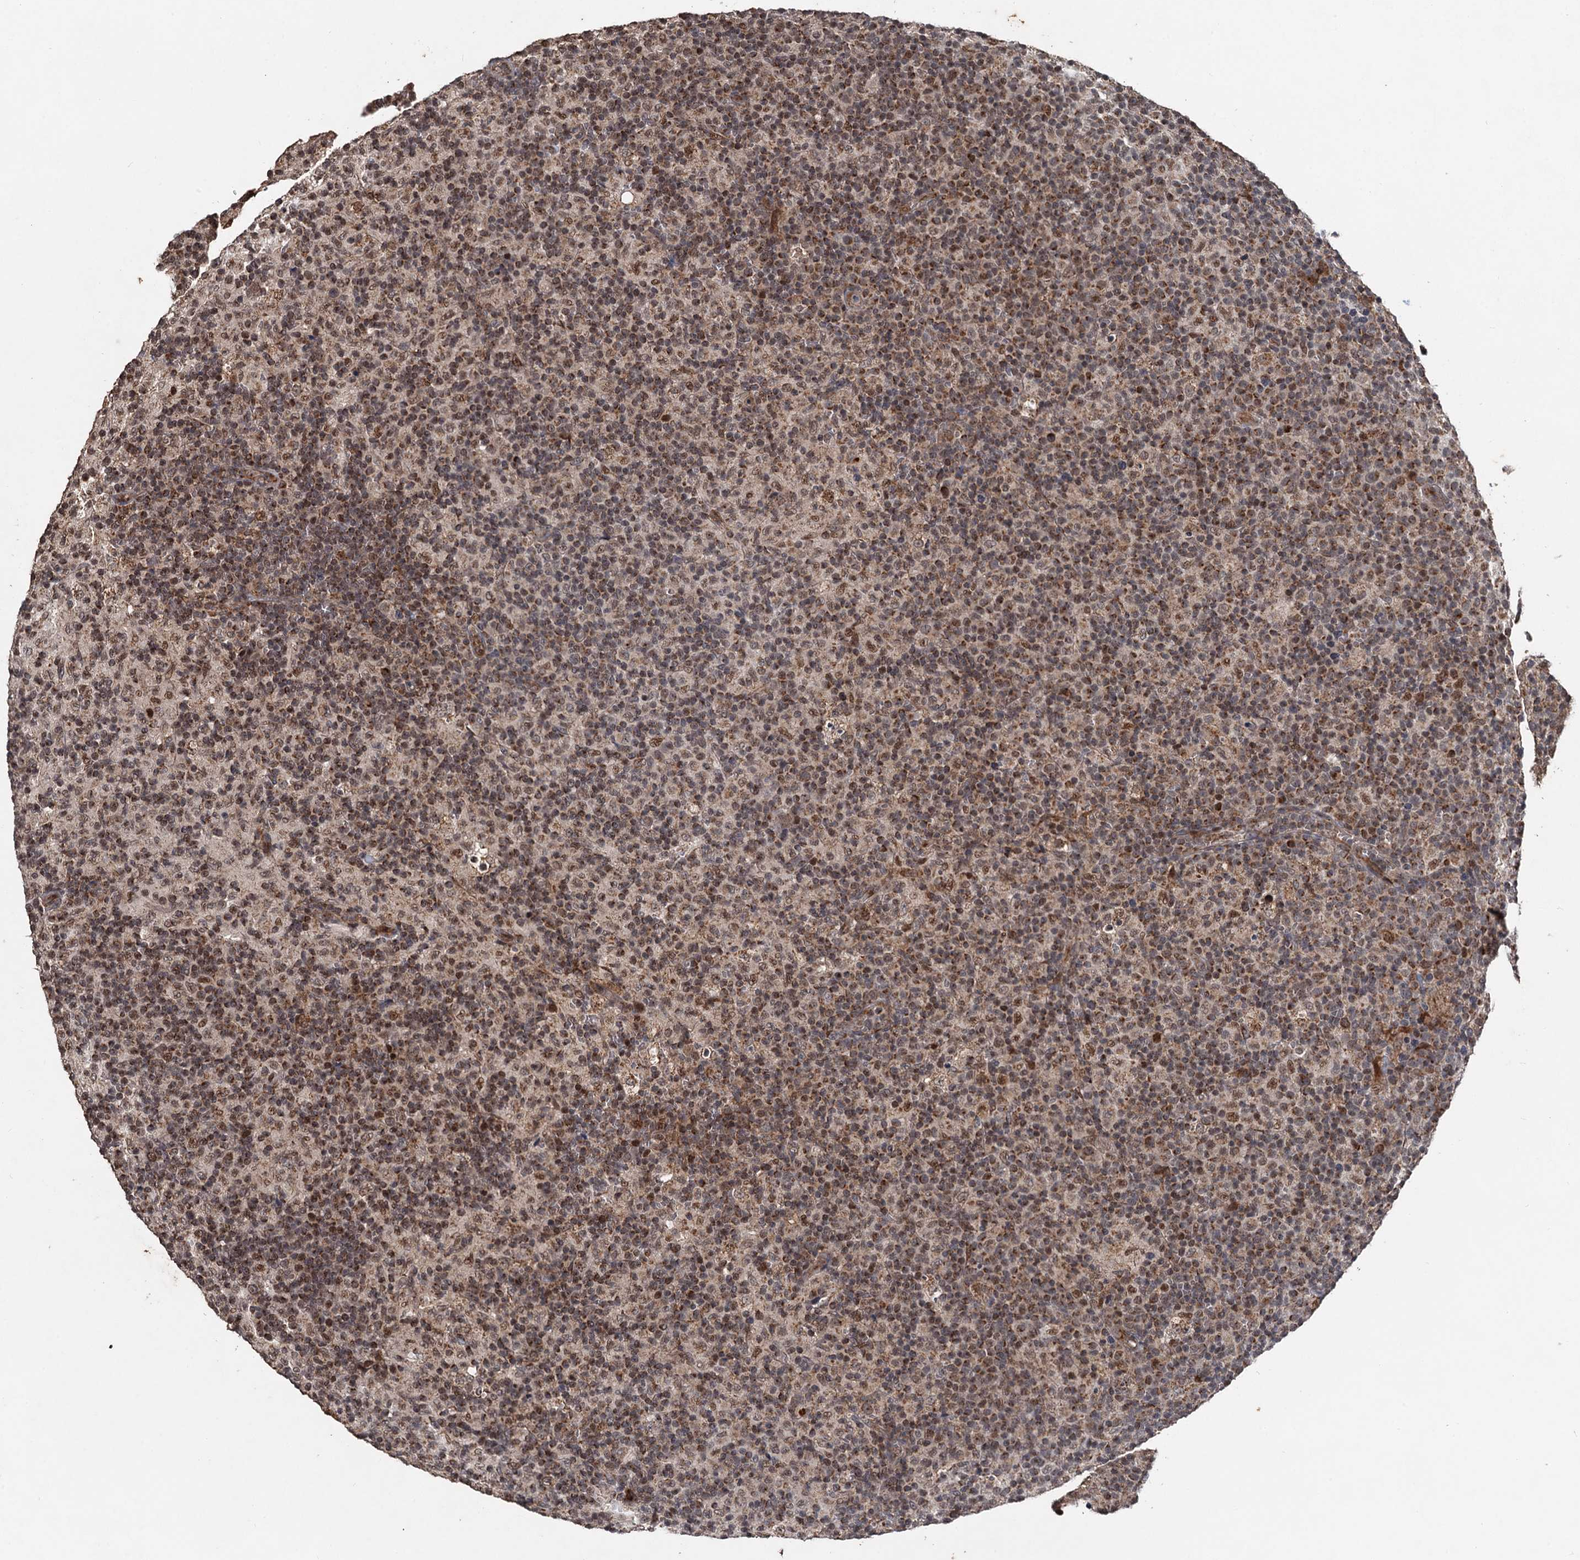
{"staining": {"intensity": "weak", "quantity": ">75%", "location": "nuclear"}, "tissue": "lymph node", "cell_type": "Germinal center cells", "image_type": "normal", "snomed": [{"axis": "morphology", "description": "Normal tissue, NOS"}, {"axis": "morphology", "description": "Inflammation, NOS"}, {"axis": "topography", "description": "Lymph node"}], "caption": "This photomicrograph exhibits IHC staining of normal human lymph node, with low weak nuclear staining in approximately >75% of germinal center cells.", "gene": "REP15", "patient": {"sex": "male", "age": 55}}